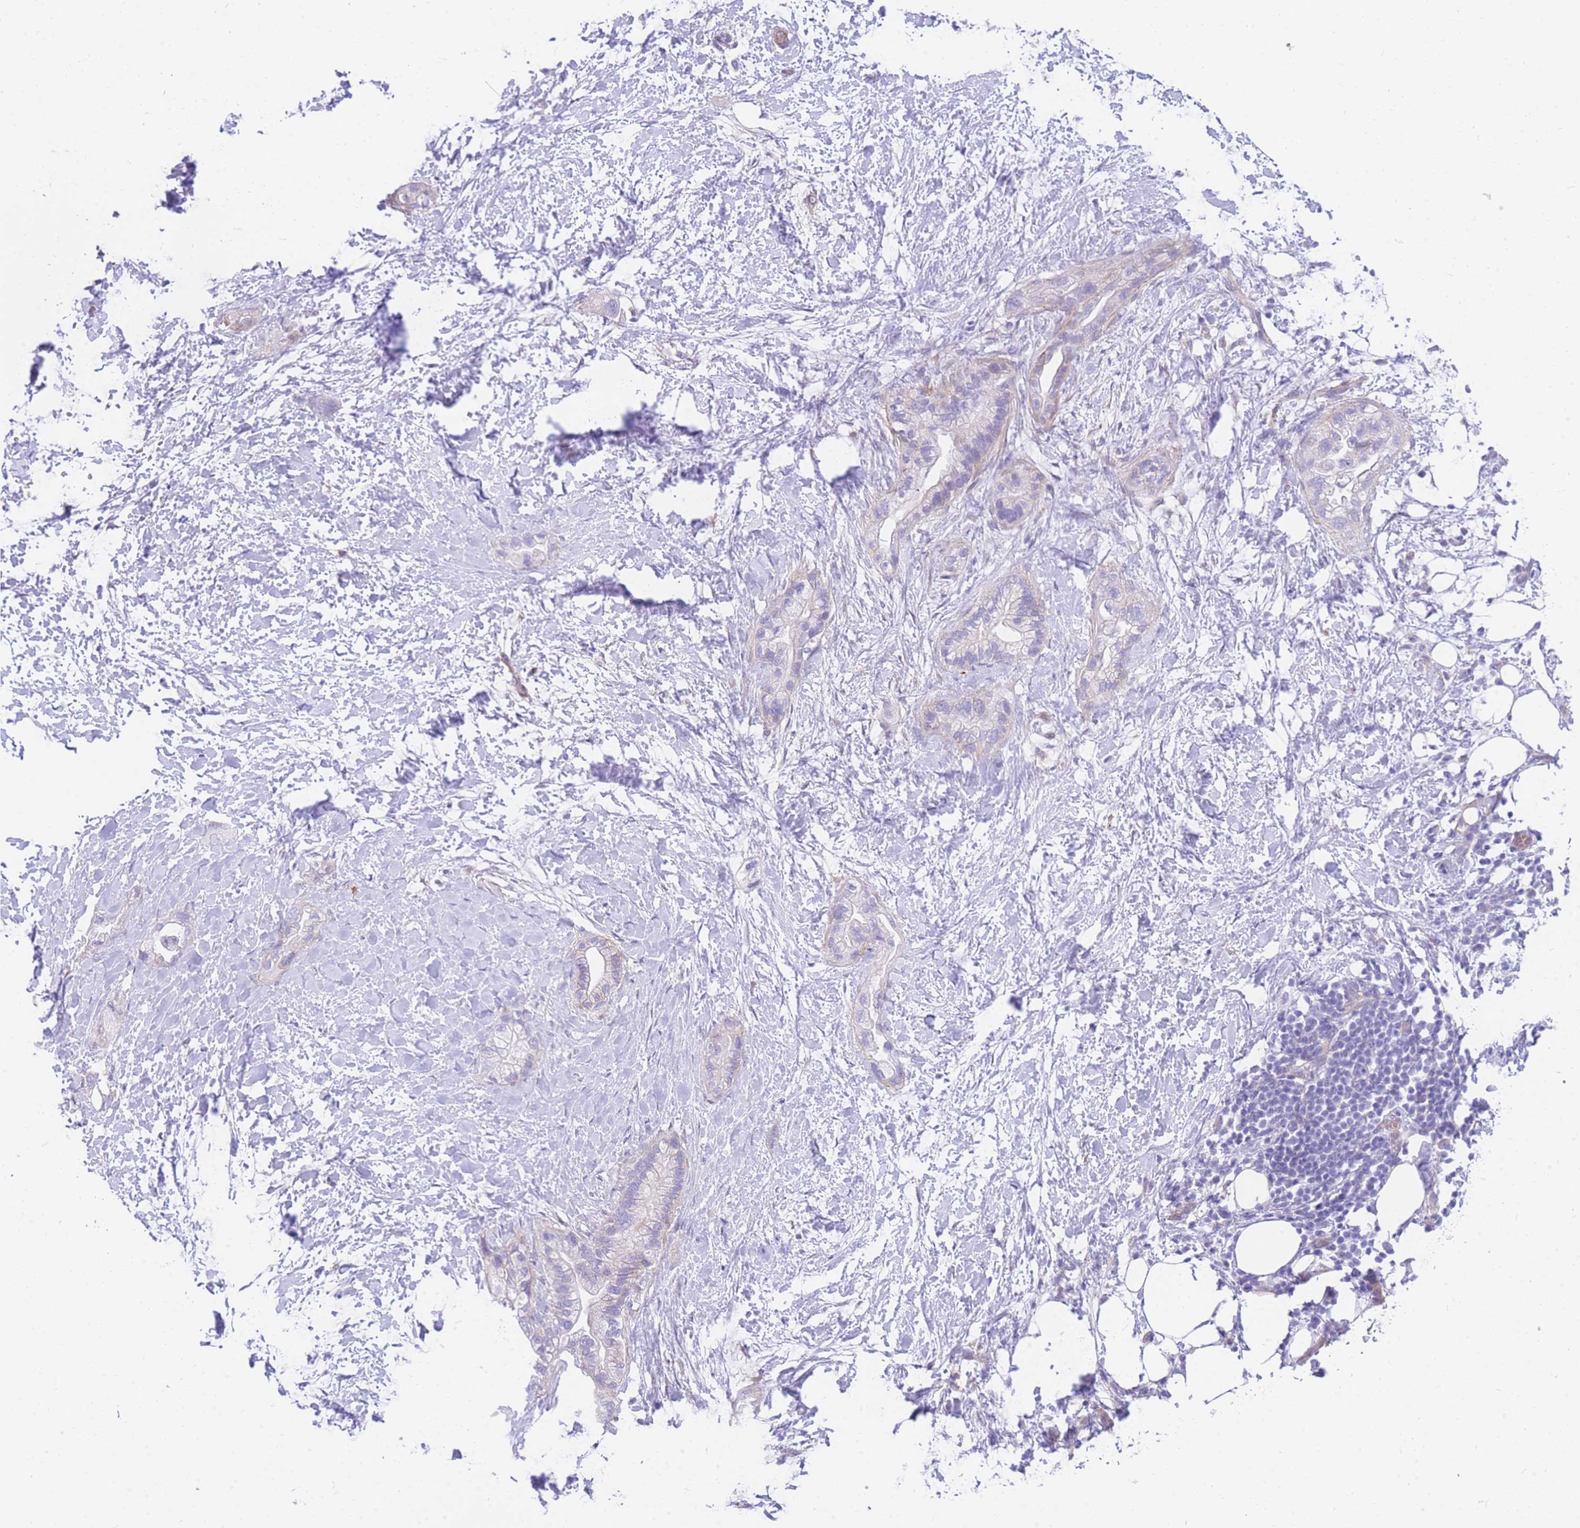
{"staining": {"intensity": "negative", "quantity": "none", "location": "none"}, "tissue": "pancreatic cancer", "cell_type": "Tumor cells", "image_type": "cancer", "snomed": [{"axis": "morphology", "description": "Adenocarcinoma, NOS"}, {"axis": "topography", "description": "Pancreas"}], "caption": "Tumor cells are negative for protein expression in human adenocarcinoma (pancreatic). (Brightfield microscopy of DAB immunohistochemistry (IHC) at high magnification).", "gene": "SRSF12", "patient": {"sex": "male", "age": 44}}